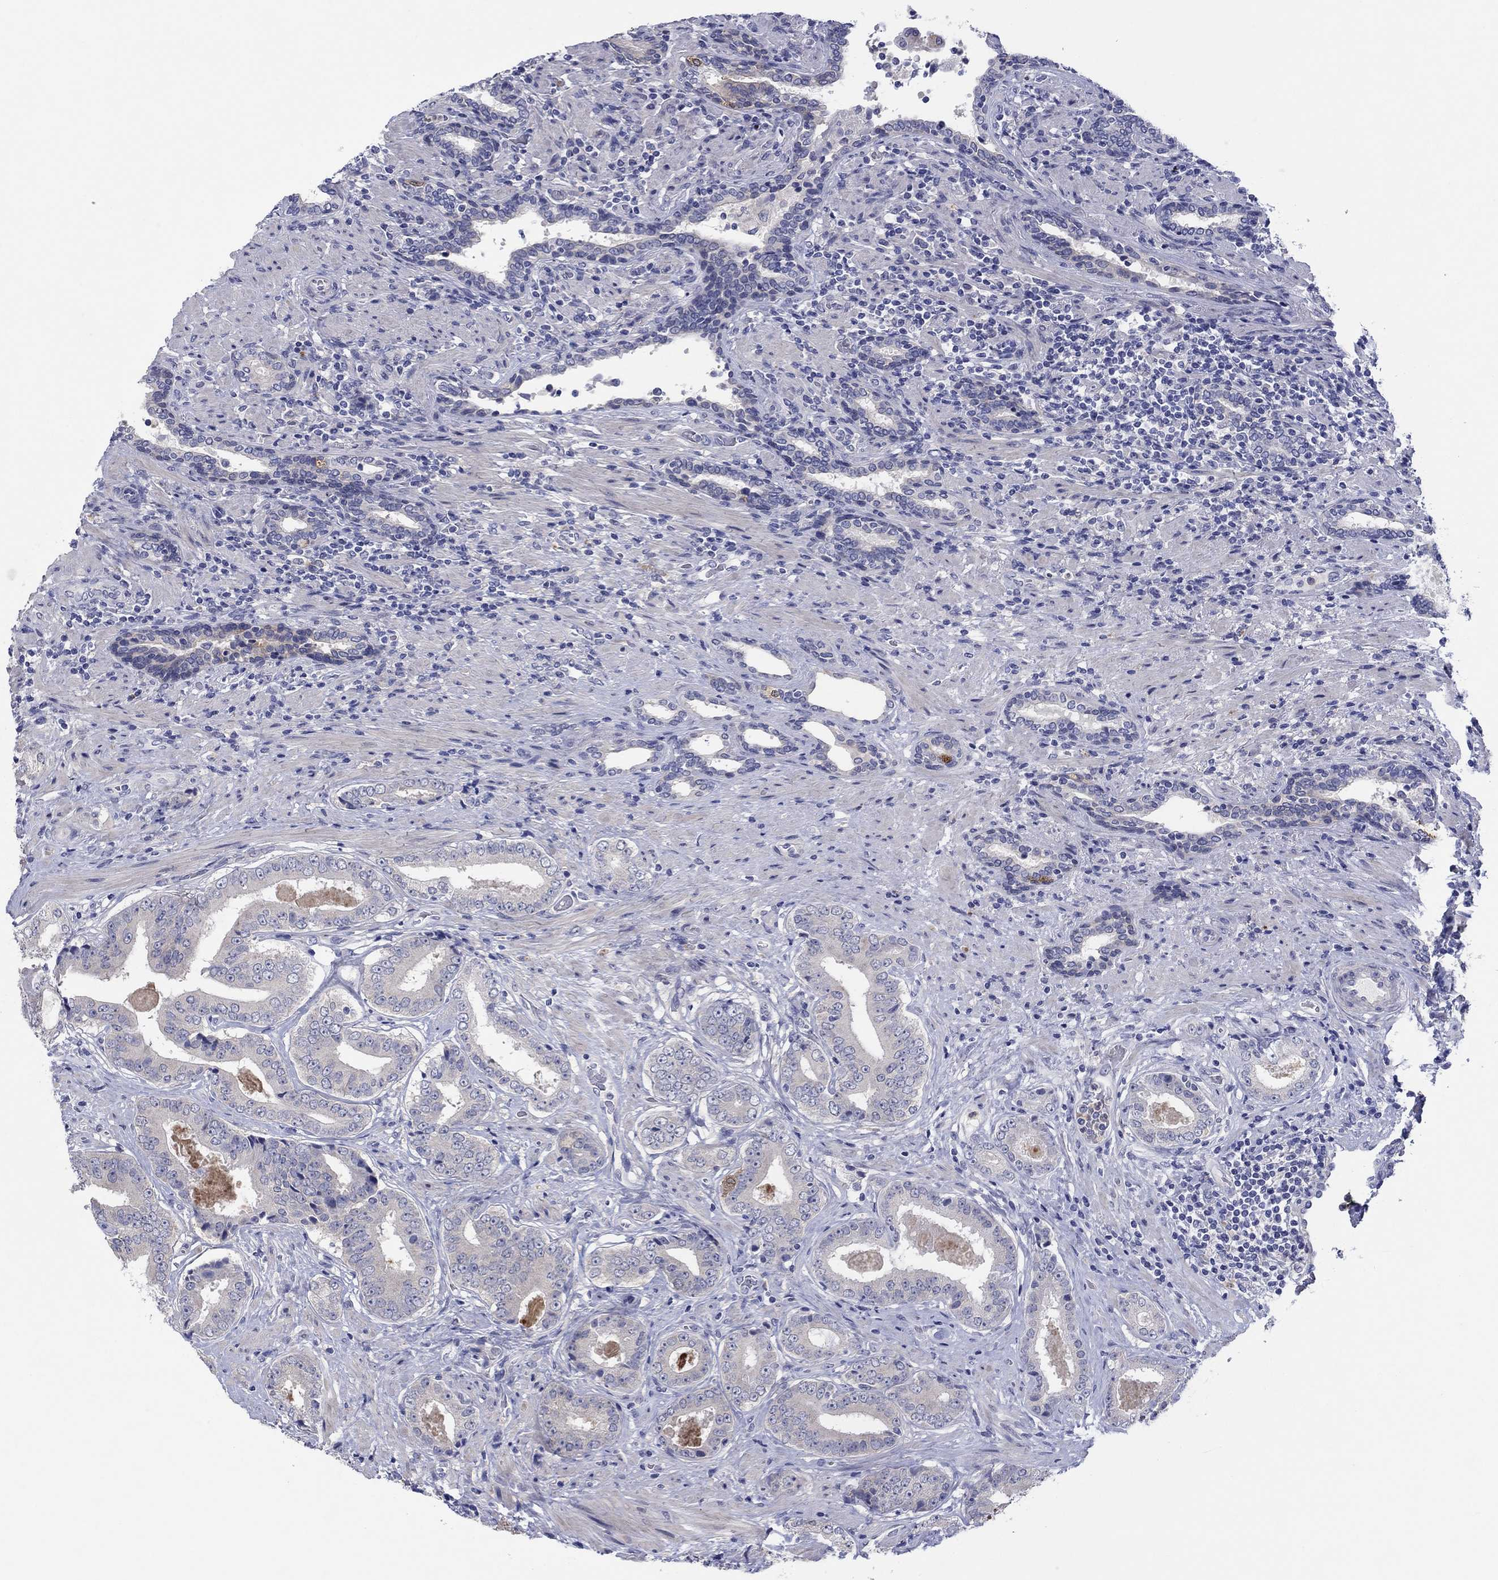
{"staining": {"intensity": "negative", "quantity": "none", "location": "none"}, "tissue": "prostate cancer", "cell_type": "Tumor cells", "image_type": "cancer", "snomed": [{"axis": "morphology", "description": "Adenocarcinoma, Low grade"}, {"axis": "topography", "description": "Prostate and seminal vesicle, NOS"}], "caption": "Protein analysis of prostate cancer (low-grade adenocarcinoma) displays no significant positivity in tumor cells. (Brightfield microscopy of DAB (3,3'-diaminobenzidine) immunohistochemistry (IHC) at high magnification).", "gene": "HDC", "patient": {"sex": "male", "age": 61}}